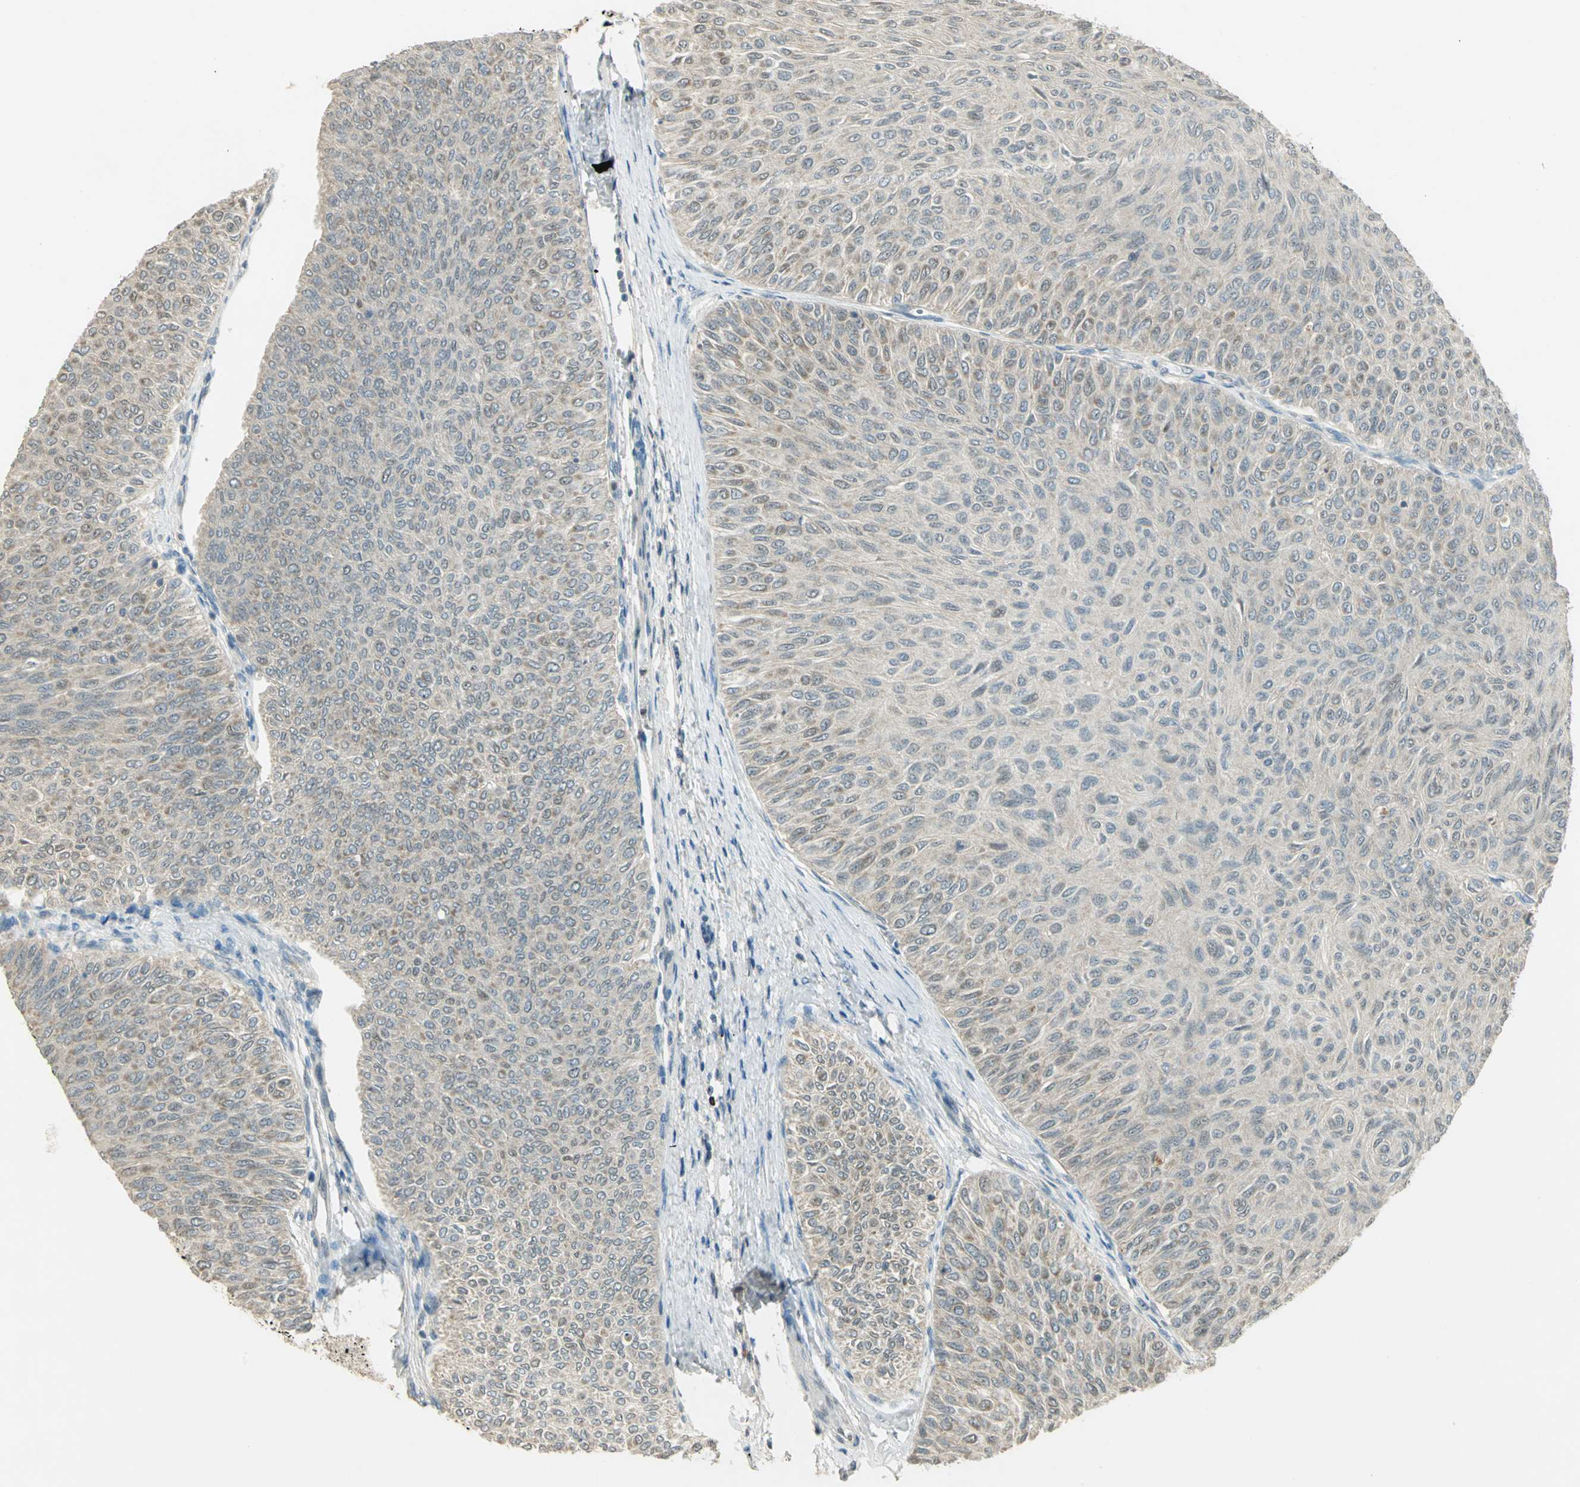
{"staining": {"intensity": "weak", "quantity": "25%-75%", "location": "cytoplasmic/membranous,nuclear"}, "tissue": "urothelial cancer", "cell_type": "Tumor cells", "image_type": "cancer", "snomed": [{"axis": "morphology", "description": "Urothelial carcinoma, Low grade"}, {"axis": "topography", "description": "Urinary bladder"}], "caption": "DAB immunohistochemical staining of low-grade urothelial carcinoma demonstrates weak cytoplasmic/membranous and nuclear protein expression in about 25%-75% of tumor cells. The staining was performed using DAB, with brown indicating positive protein expression. Nuclei are stained blue with hematoxylin.", "gene": "BIRC2", "patient": {"sex": "male", "age": 78}}